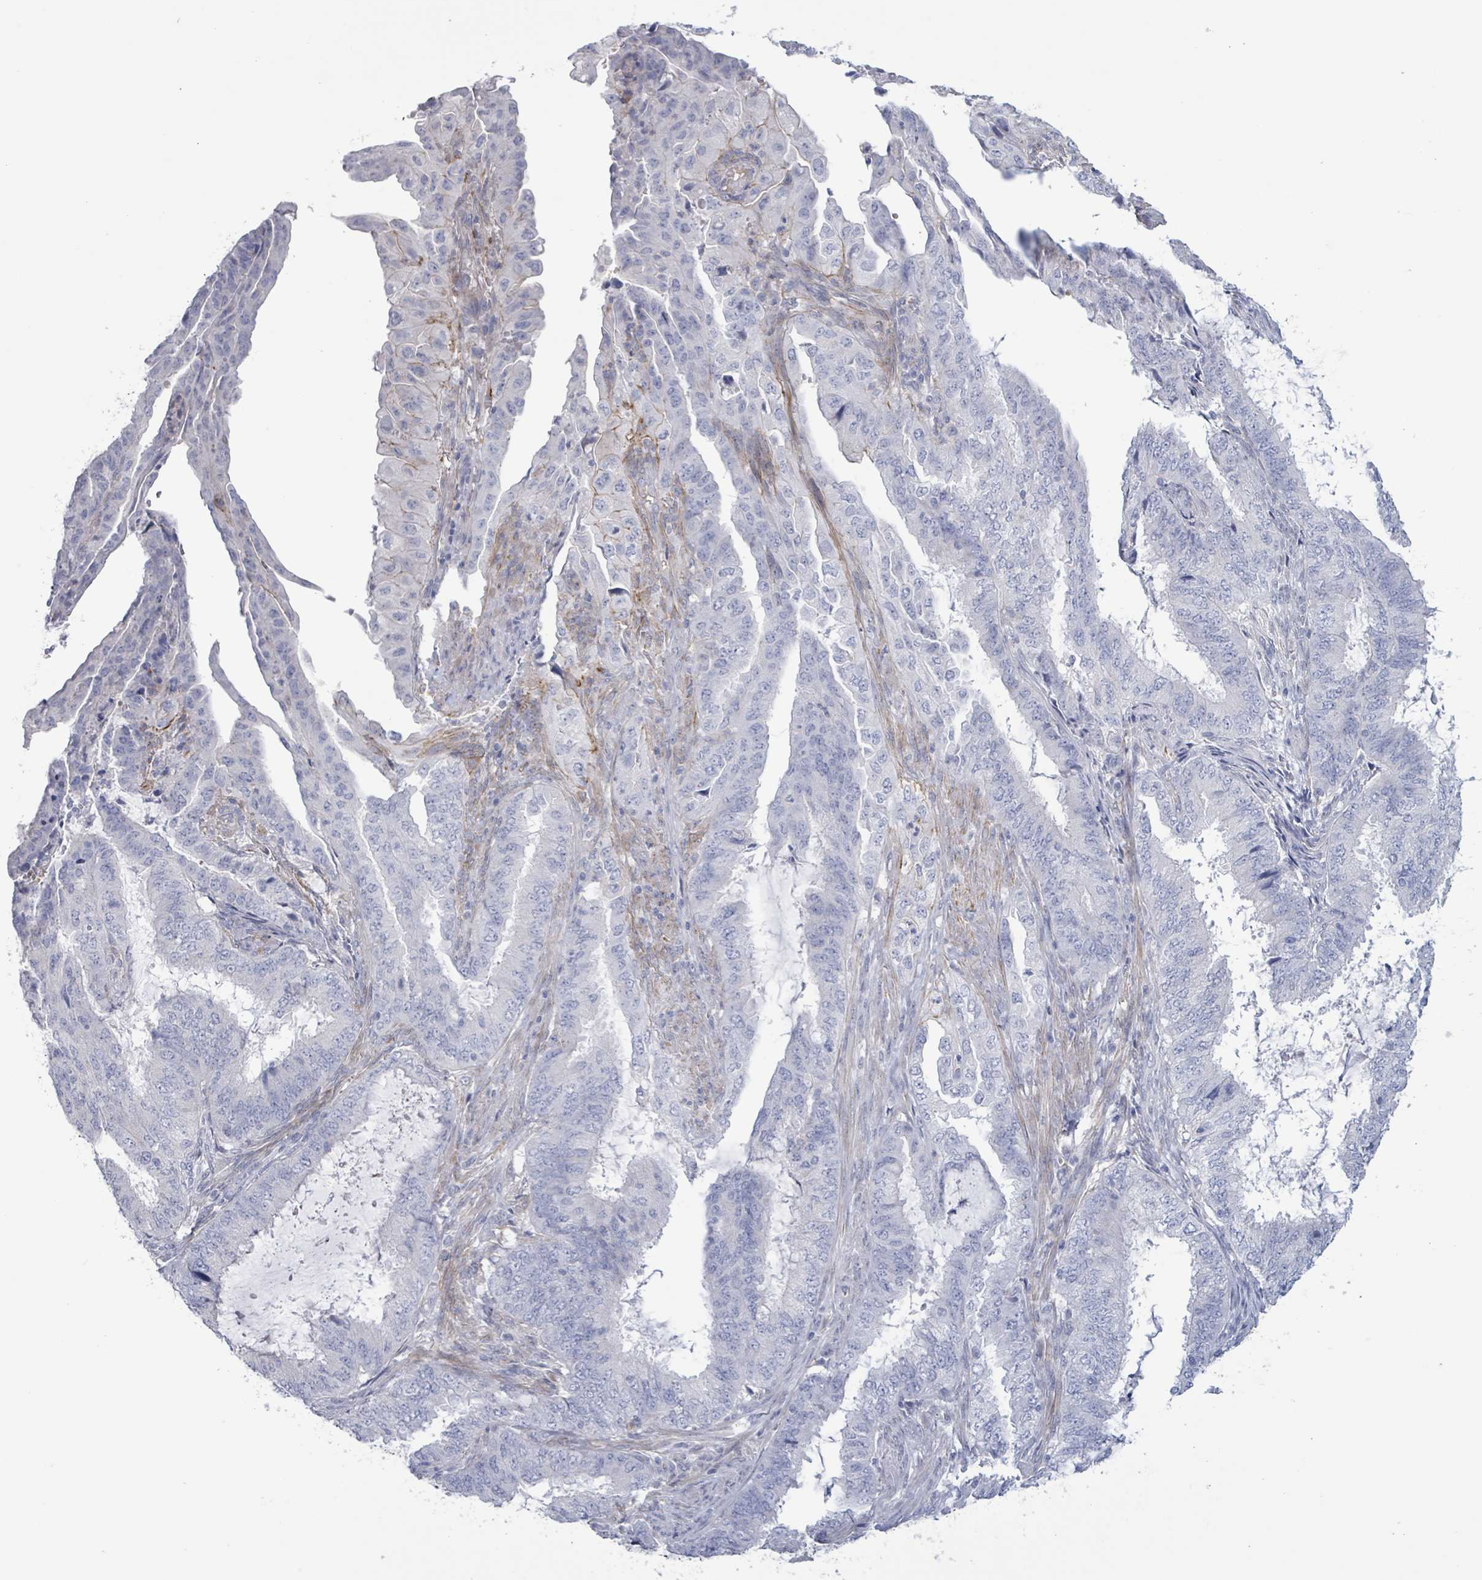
{"staining": {"intensity": "negative", "quantity": "none", "location": "none"}, "tissue": "endometrial cancer", "cell_type": "Tumor cells", "image_type": "cancer", "snomed": [{"axis": "morphology", "description": "Adenocarcinoma, NOS"}, {"axis": "topography", "description": "Endometrium"}], "caption": "Immunohistochemistry image of neoplastic tissue: adenocarcinoma (endometrial) stained with DAB (3,3'-diaminobenzidine) demonstrates no significant protein positivity in tumor cells. (Stains: DAB IHC with hematoxylin counter stain, Microscopy: brightfield microscopy at high magnification).", "gene": "PKLR", "patient": {"sex": "female", "age": 51}}